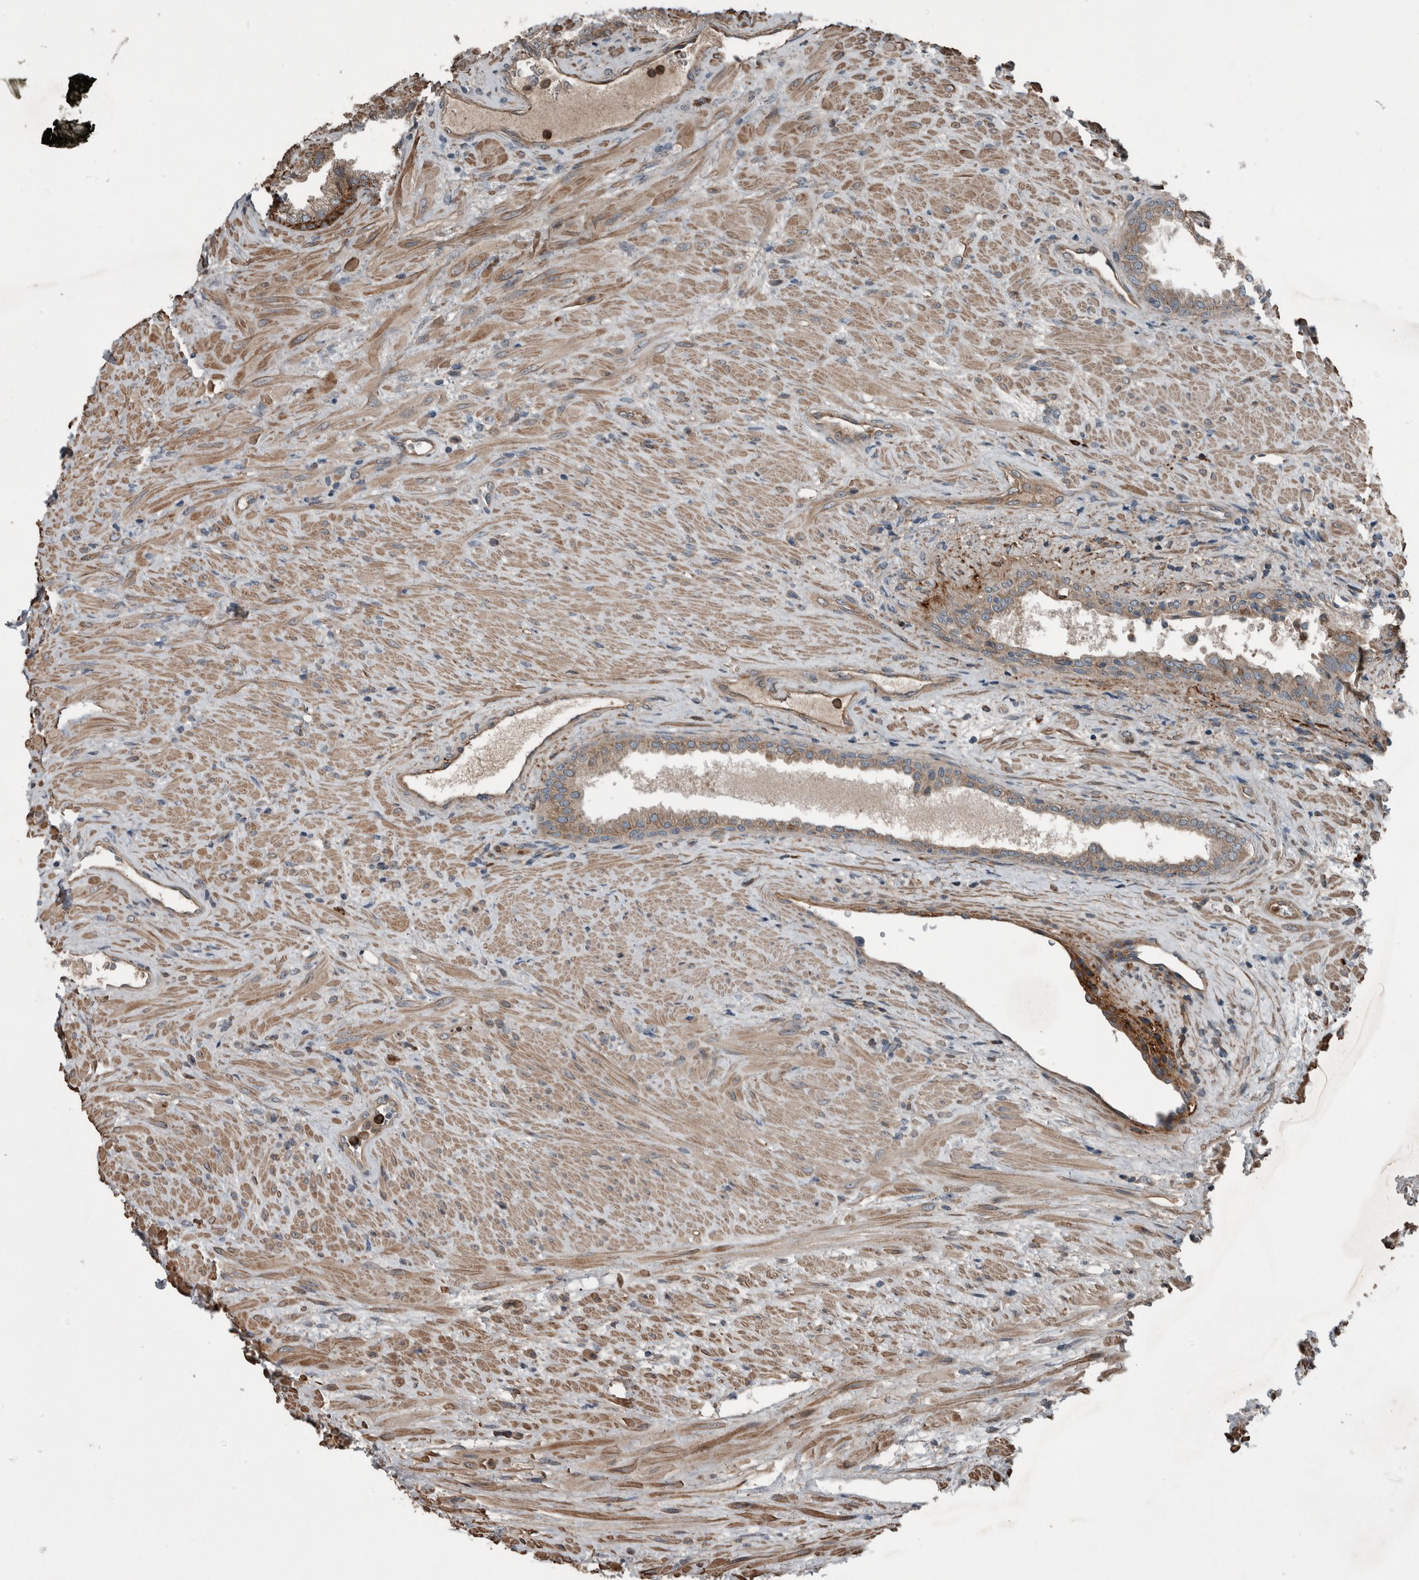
{"staining": {"intensity": "weak", "quantity": ">75%", "location": "cytoplasmic/membranous"}, "tissue": "prostate", "cell_type": "Glandular cells", "image_type": "normal", "snomed": [{"axis": "morphology", "description": "Normal tissue, NOS"}, {"axis": "topography", "description": "Prostate"}], "caption": "Weak cytoplasmic/membranous protein positivity is appreciated in about >75% of glandular cells in prostate. The protein of interest is shown in brown color, while the nuclei are stained blue.", "gene": "EXOC8", "patient": {"sex": "male", "age": 76}}